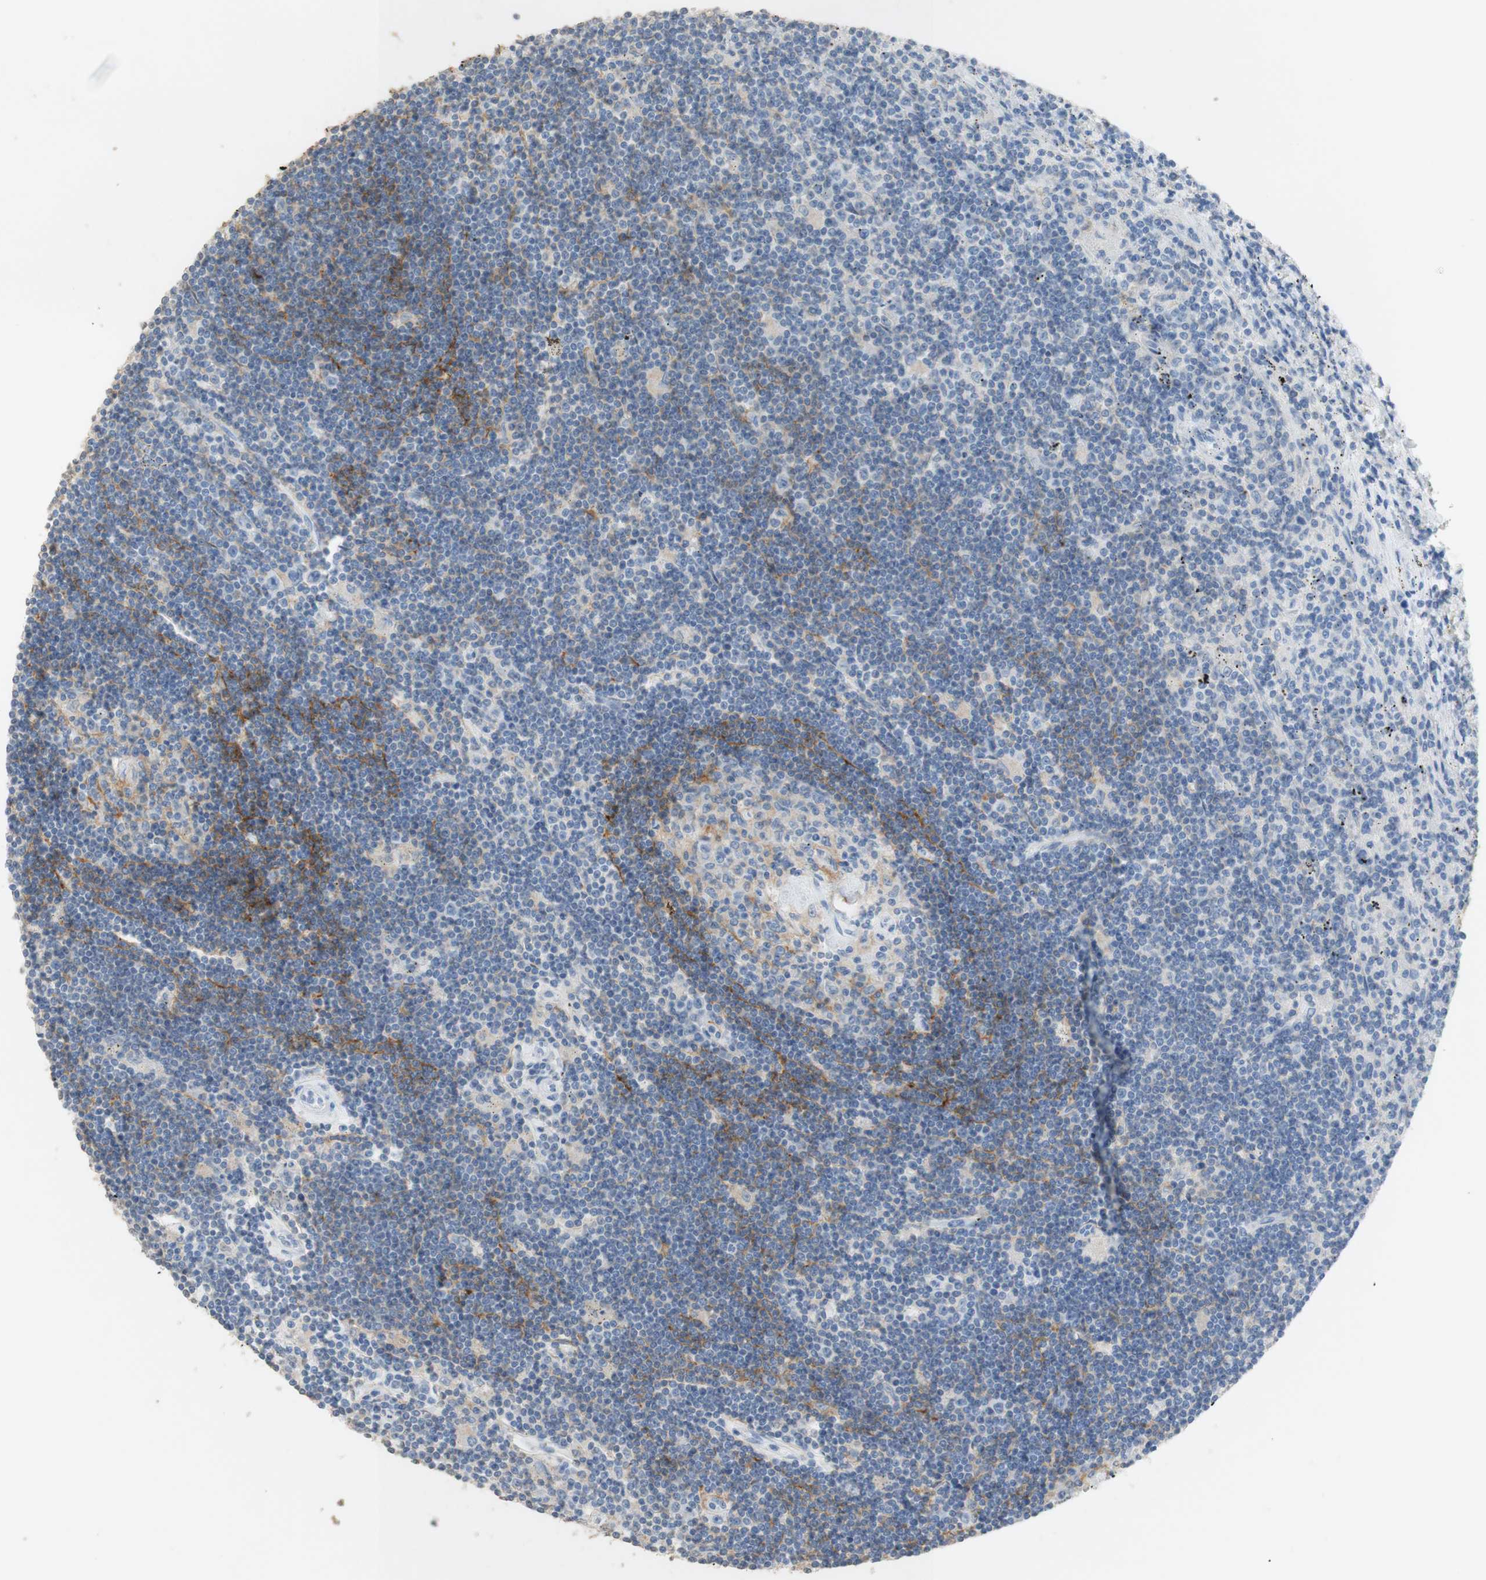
{"staining": {"intensity": "moderate", "quantity": "<25%", "location": "cytoplasmic/membranous"}, "tissue": "lymphoma", "cell_type": "Tumor cells", "image_type": "cancer", "snomed": [{"axis": "morphology", "description": "Malignant lymphoma, non-Hodgkin's type, Low grade"}, {"axis": "topography", "description": "Spleen"}], "caption": "Human malignant lymphoma, non-Hodgkin's type (low-grade) stained with a brown dye shows moderate cytoplasmic/membranous positive expression in about <25% of tumor cells.", "gene": "L1CAM", "patient": {"sex": "male", "age": 76}}